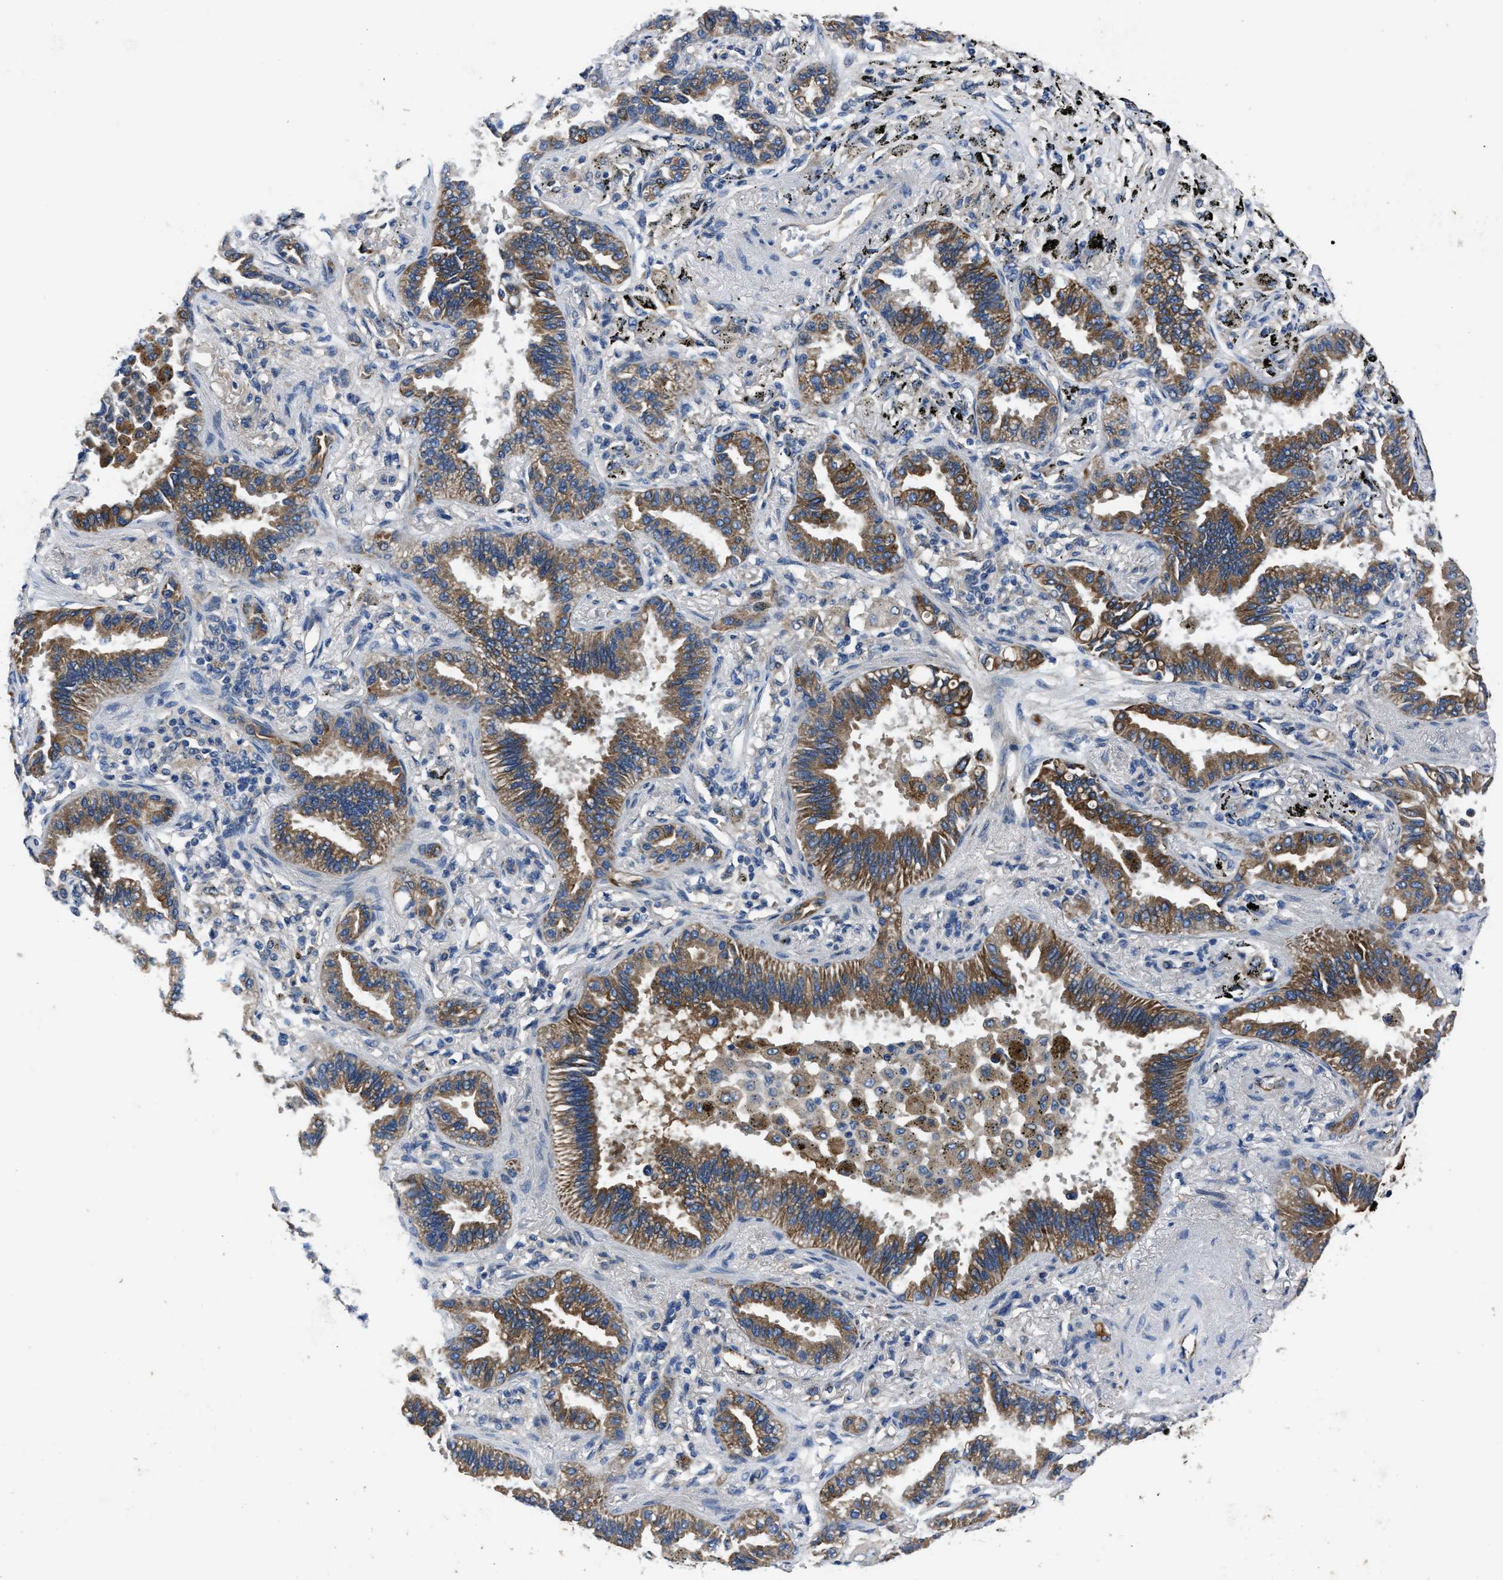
{"staining": {"intensity": "moderate", "quantity": ">75%", "location": "cytoplasmic/membranous"}, "tissue": "lung cancer", "cell_type": "Tumor cells", "image_type": "cancer", "snomed": [{"axis": "morphology", "description": "Normal tissue, NOS"}, {"axis": "morphology", "description": "Adenocarcinoma, NOS"}, {"axis": "topography", "description": "Lung"}], "caption": "This is a photomicrograph of IHC staining of lung cancer (adenocarcinoma), which shows moderate expression in the cytoplasmic/membranous of tumor cells.", "gene": "ERC1", "patient": {"sex": "male", "age": 59}}